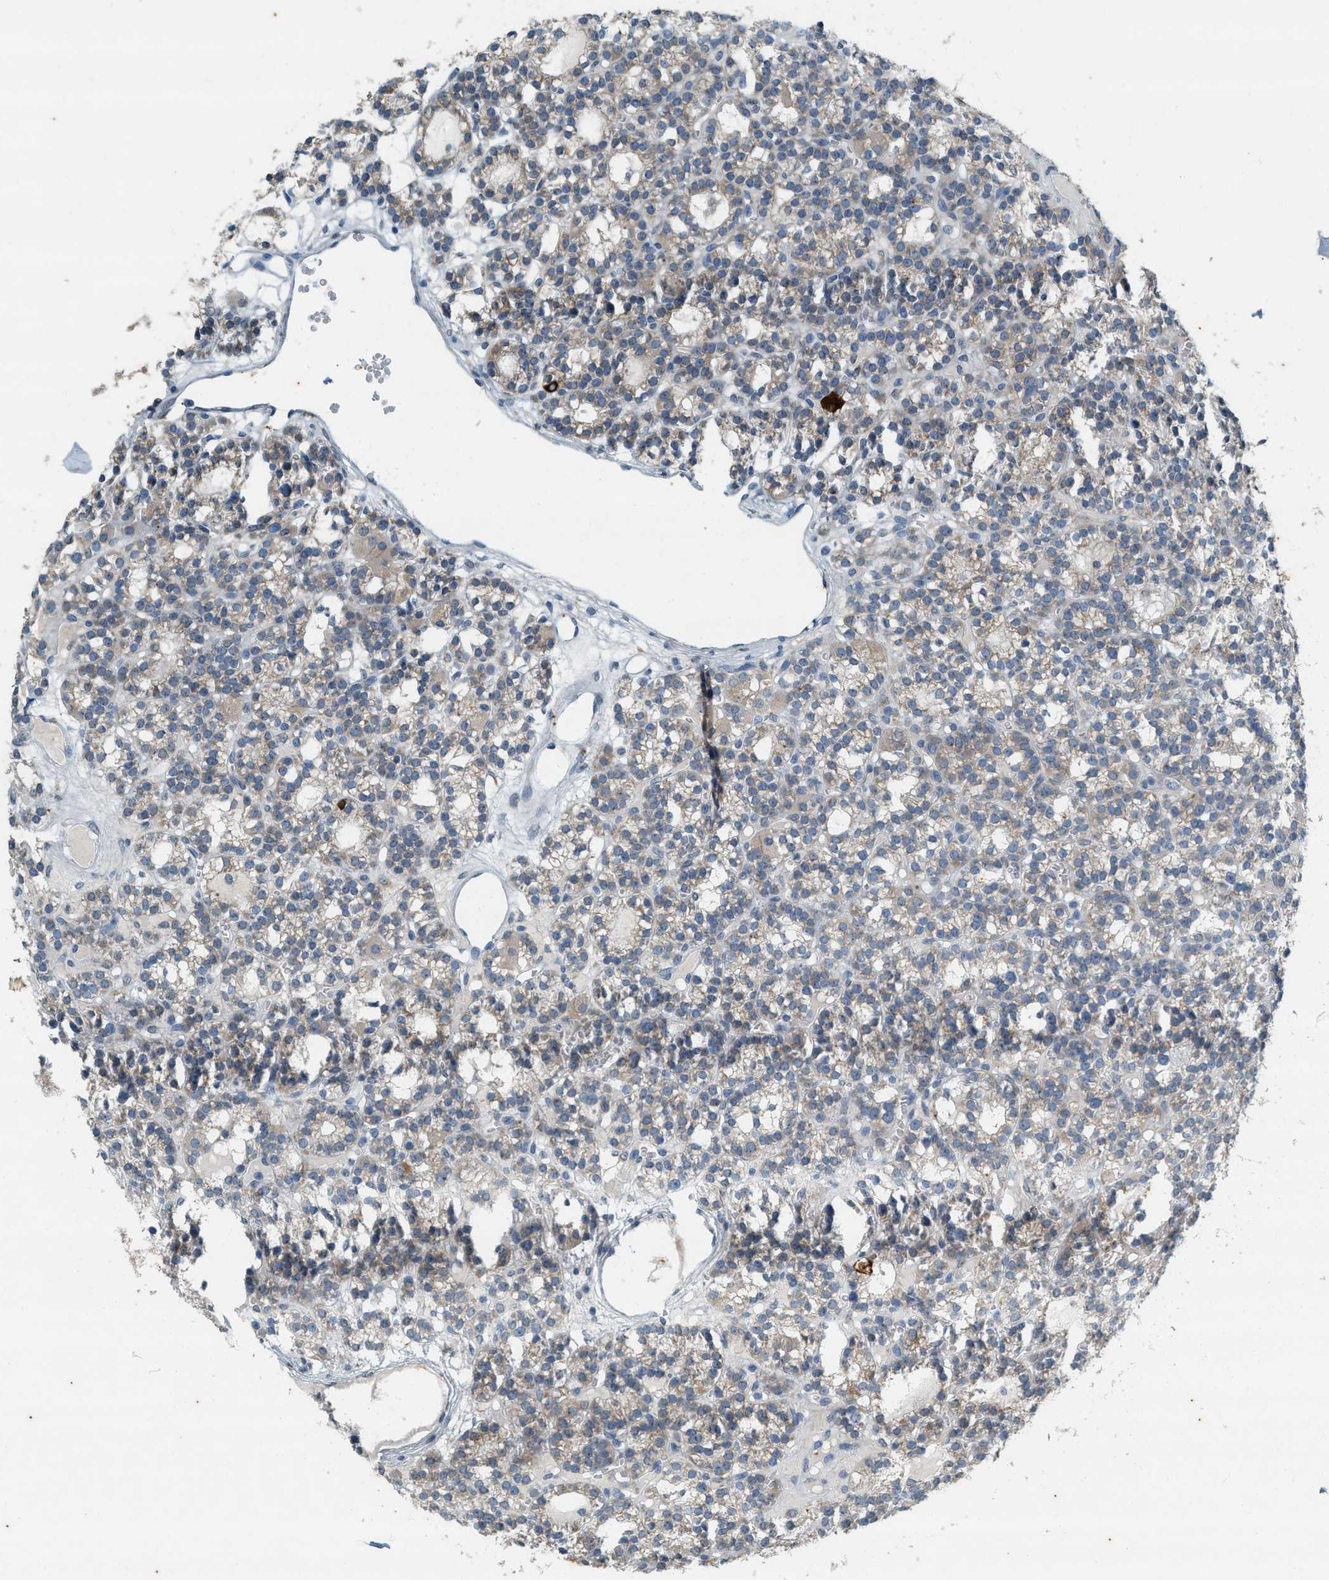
{"staining": {"intensity": "weak", "quantity": "<25%", "location": "cytoplasmic/membranous"}, "tissue": "parathyroid gland", "cell_type": "Glandular cells", "image_type": "normal", "snomed": [{"axis": "morphology", "description": "Normal tissue, NOS"}, {"axis": "morphology", "description": "Adenoma, NOS"}, {"axis": "topography", "description": "Parathyroid gland"}], "caption": "High magnification brightfield microscopy of normal parathyroid gland stained with DAB (brown) and counterstained with hematoxylin (blue): glandular cells show no significant positivity.", "gene": "CHPF2", "patient": {"sex": "female", "age": 58}}